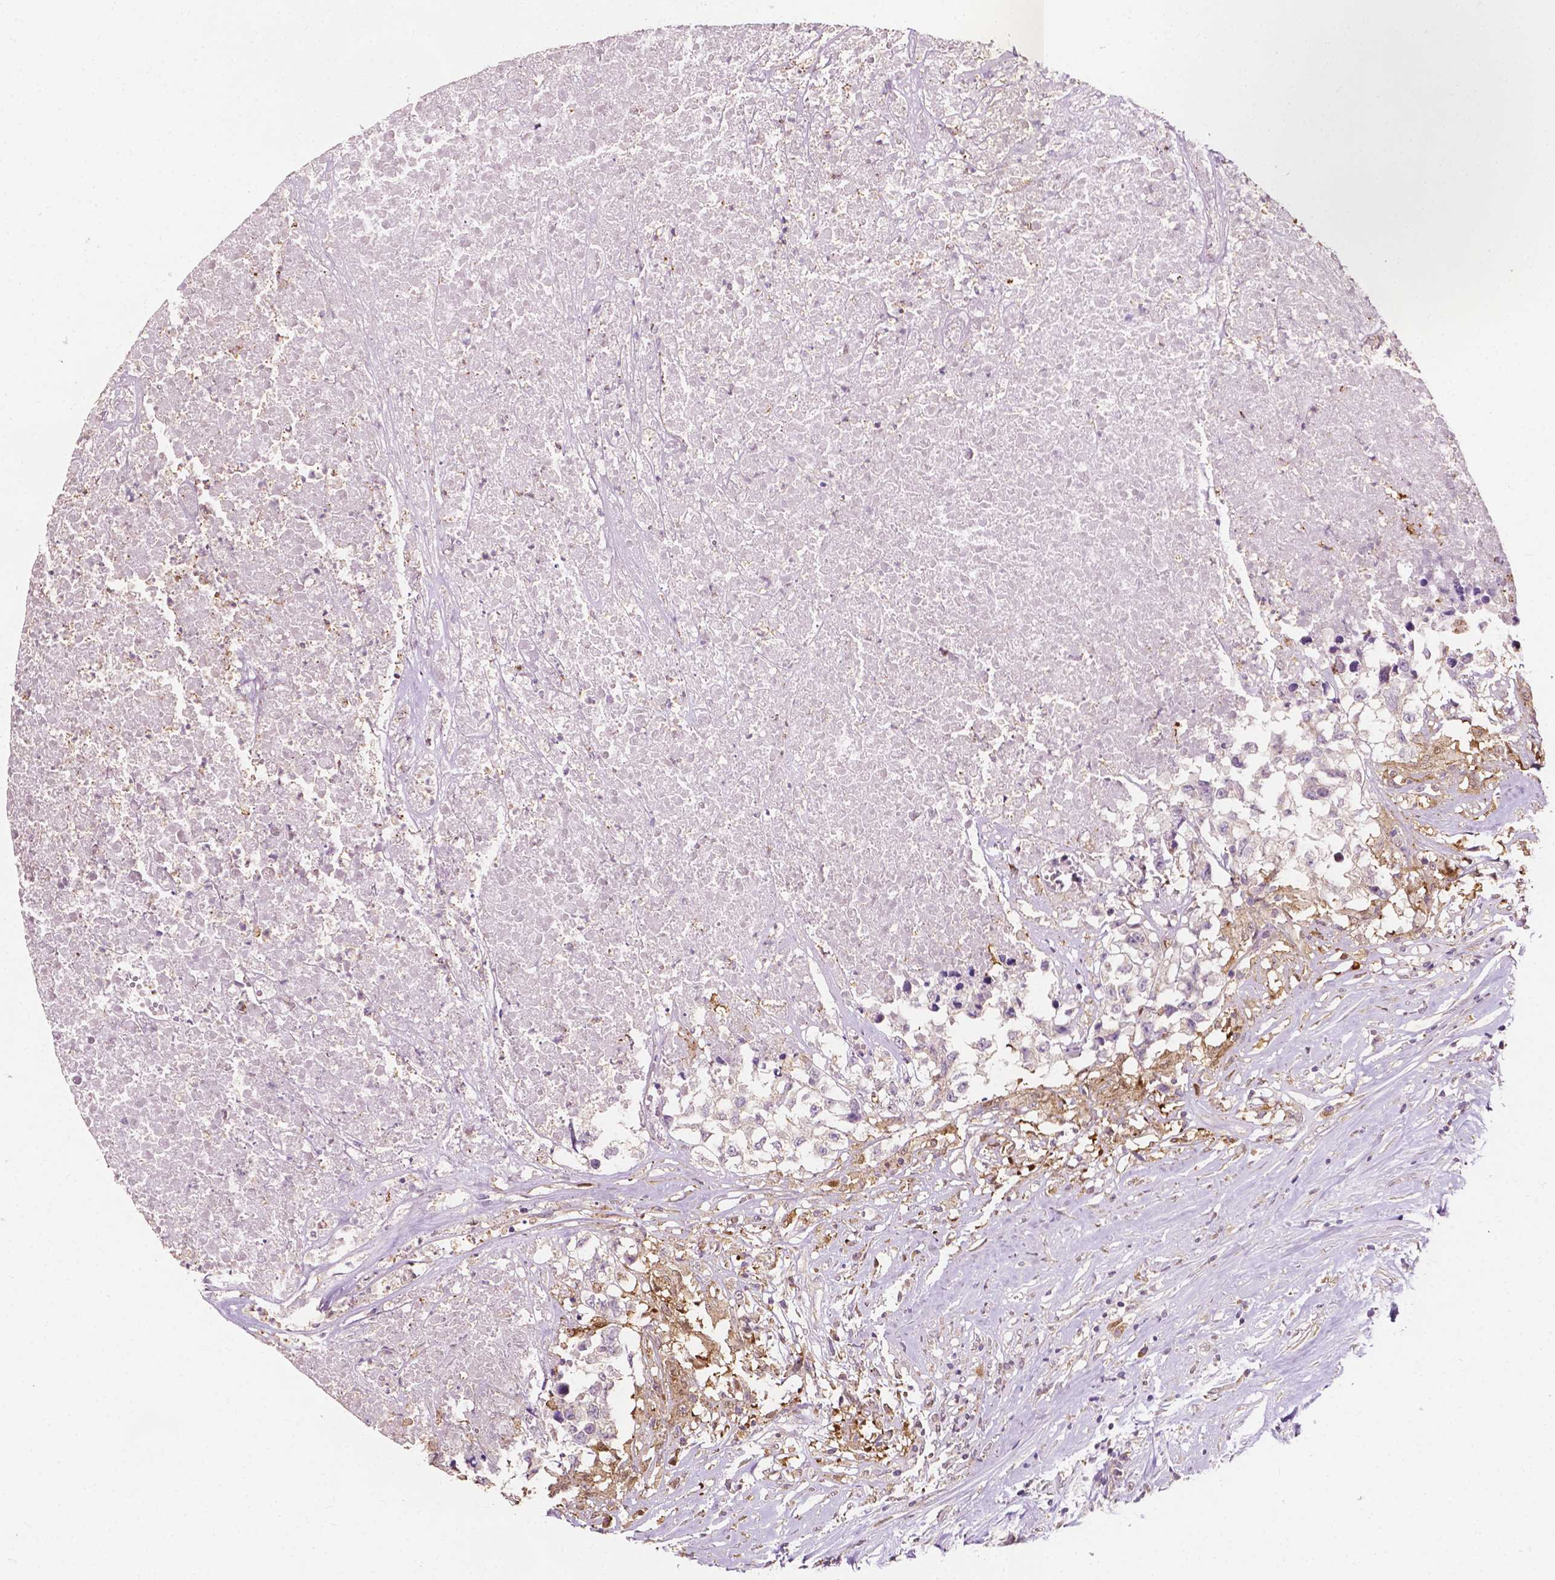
{"staining": {"intensity": "negative", "quantity": "none", "location": "none"}, "tissue": "testis cancer", "cell_type": "Tumor cells", "image_type": "cancer", "snomed": [{"axis": "morphology", "description": "Carcinoma, Embryonal, NOS"}, {"axis": "topography", "description": "Testis"}], "caption": "The immunohistochemistry micrograph has no significant expression in tumor cells of embryonal carcinoma (testis) tissue.", "gene": "EBAG9", "patient": {"sex": "male", "age": 83}}